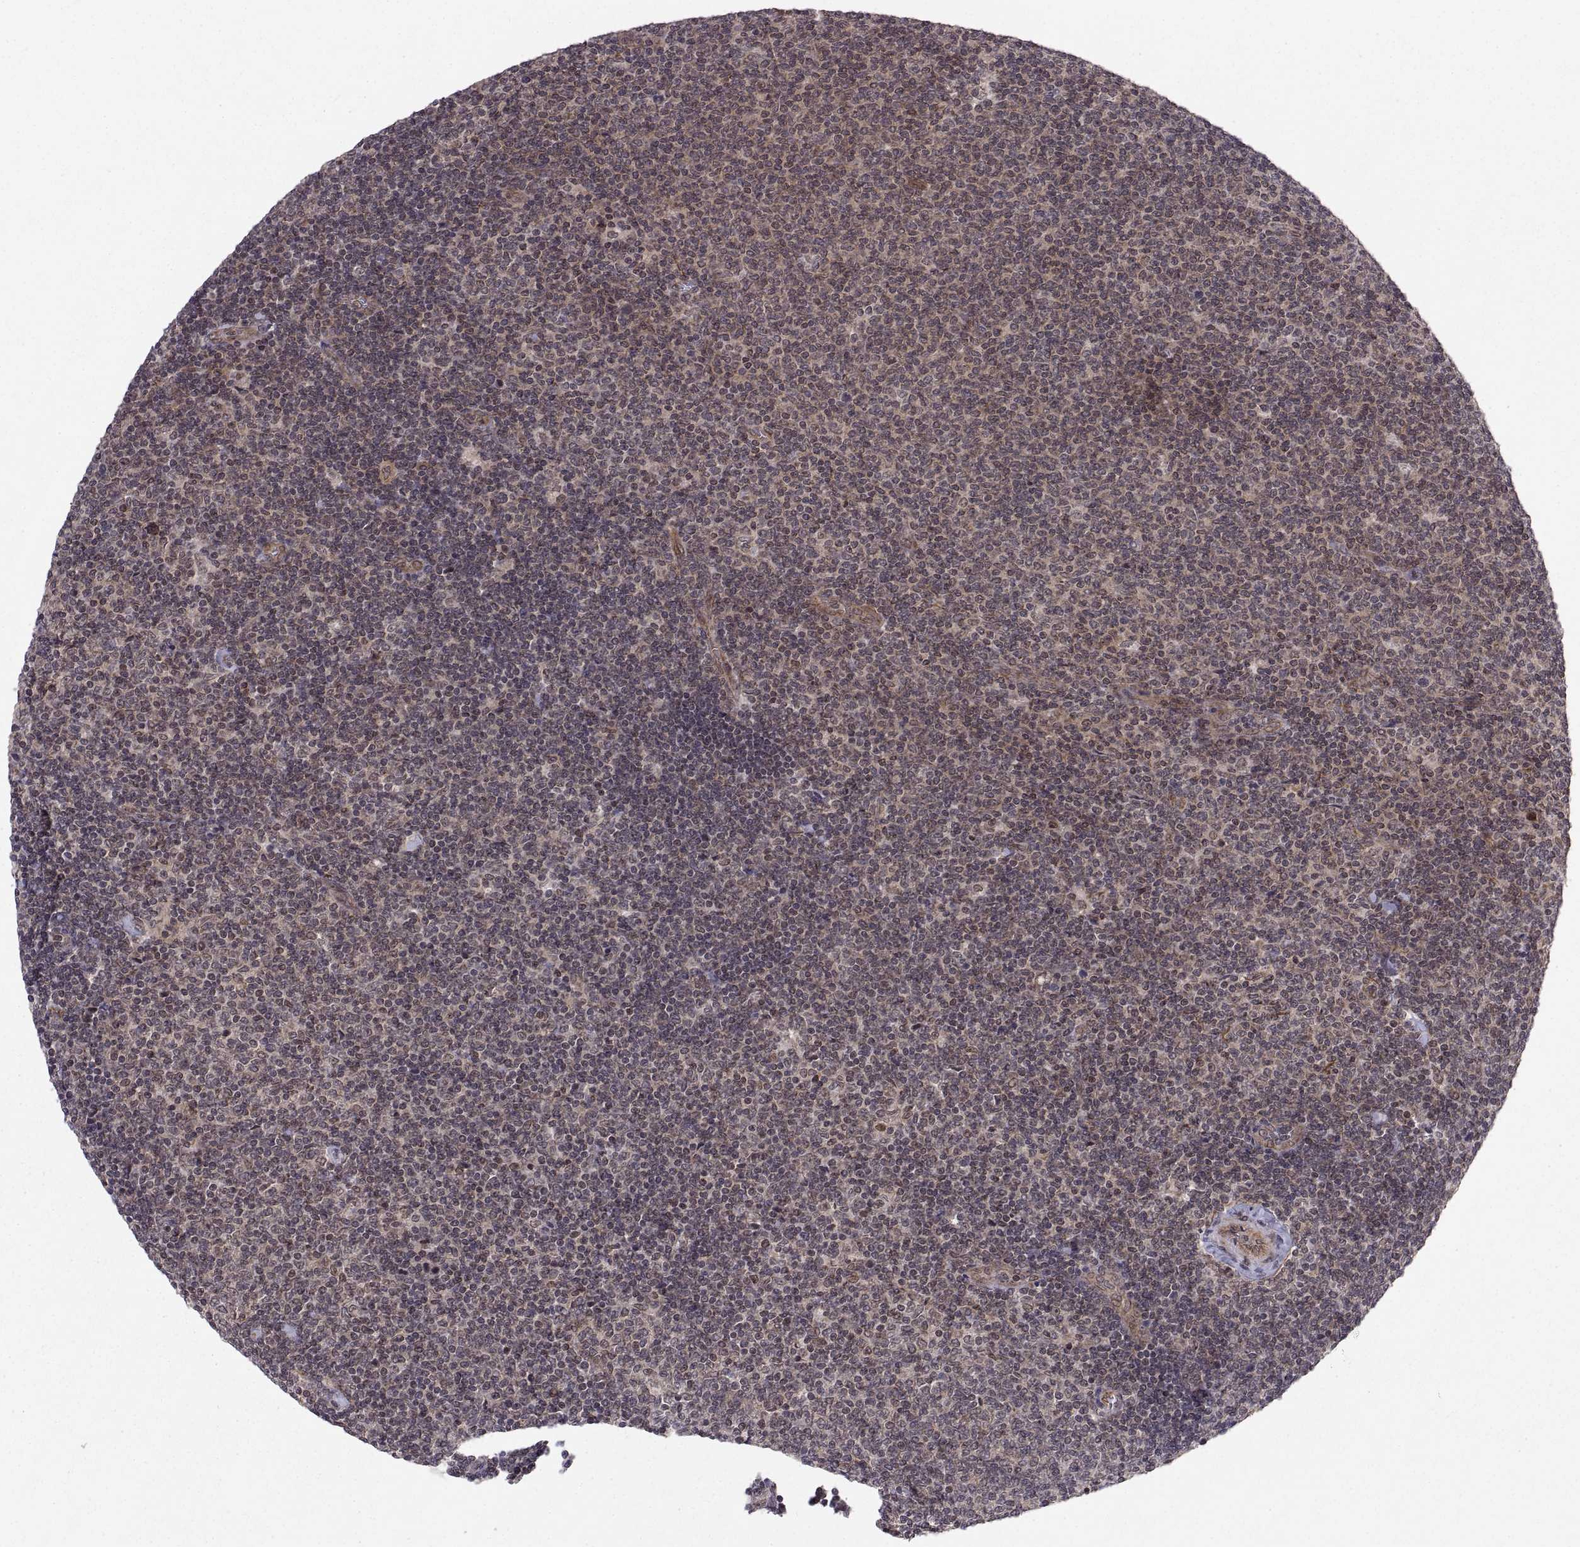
{"staining": {"intensity": "negative", "quantity": "none", "location": "none"}, "tissue": "lymphoma", "cell_type": "Tumor cells", "image_type": "cancer", "snomed": [{"axis": "morphology", "description": "Malignant lymphoma, non-Hodgkin's type, Low grade"}, {"axis": "topography", "description": "Lymph node"}], "caption": "The histopathology image demonstrates no staining of tumor cells in low-grade malignant lymphoma, non-Hodgkin's type. Nuclei are stained in blue.", "gene": "ABL2", "patient": {"sex": "male", "age": 52}}